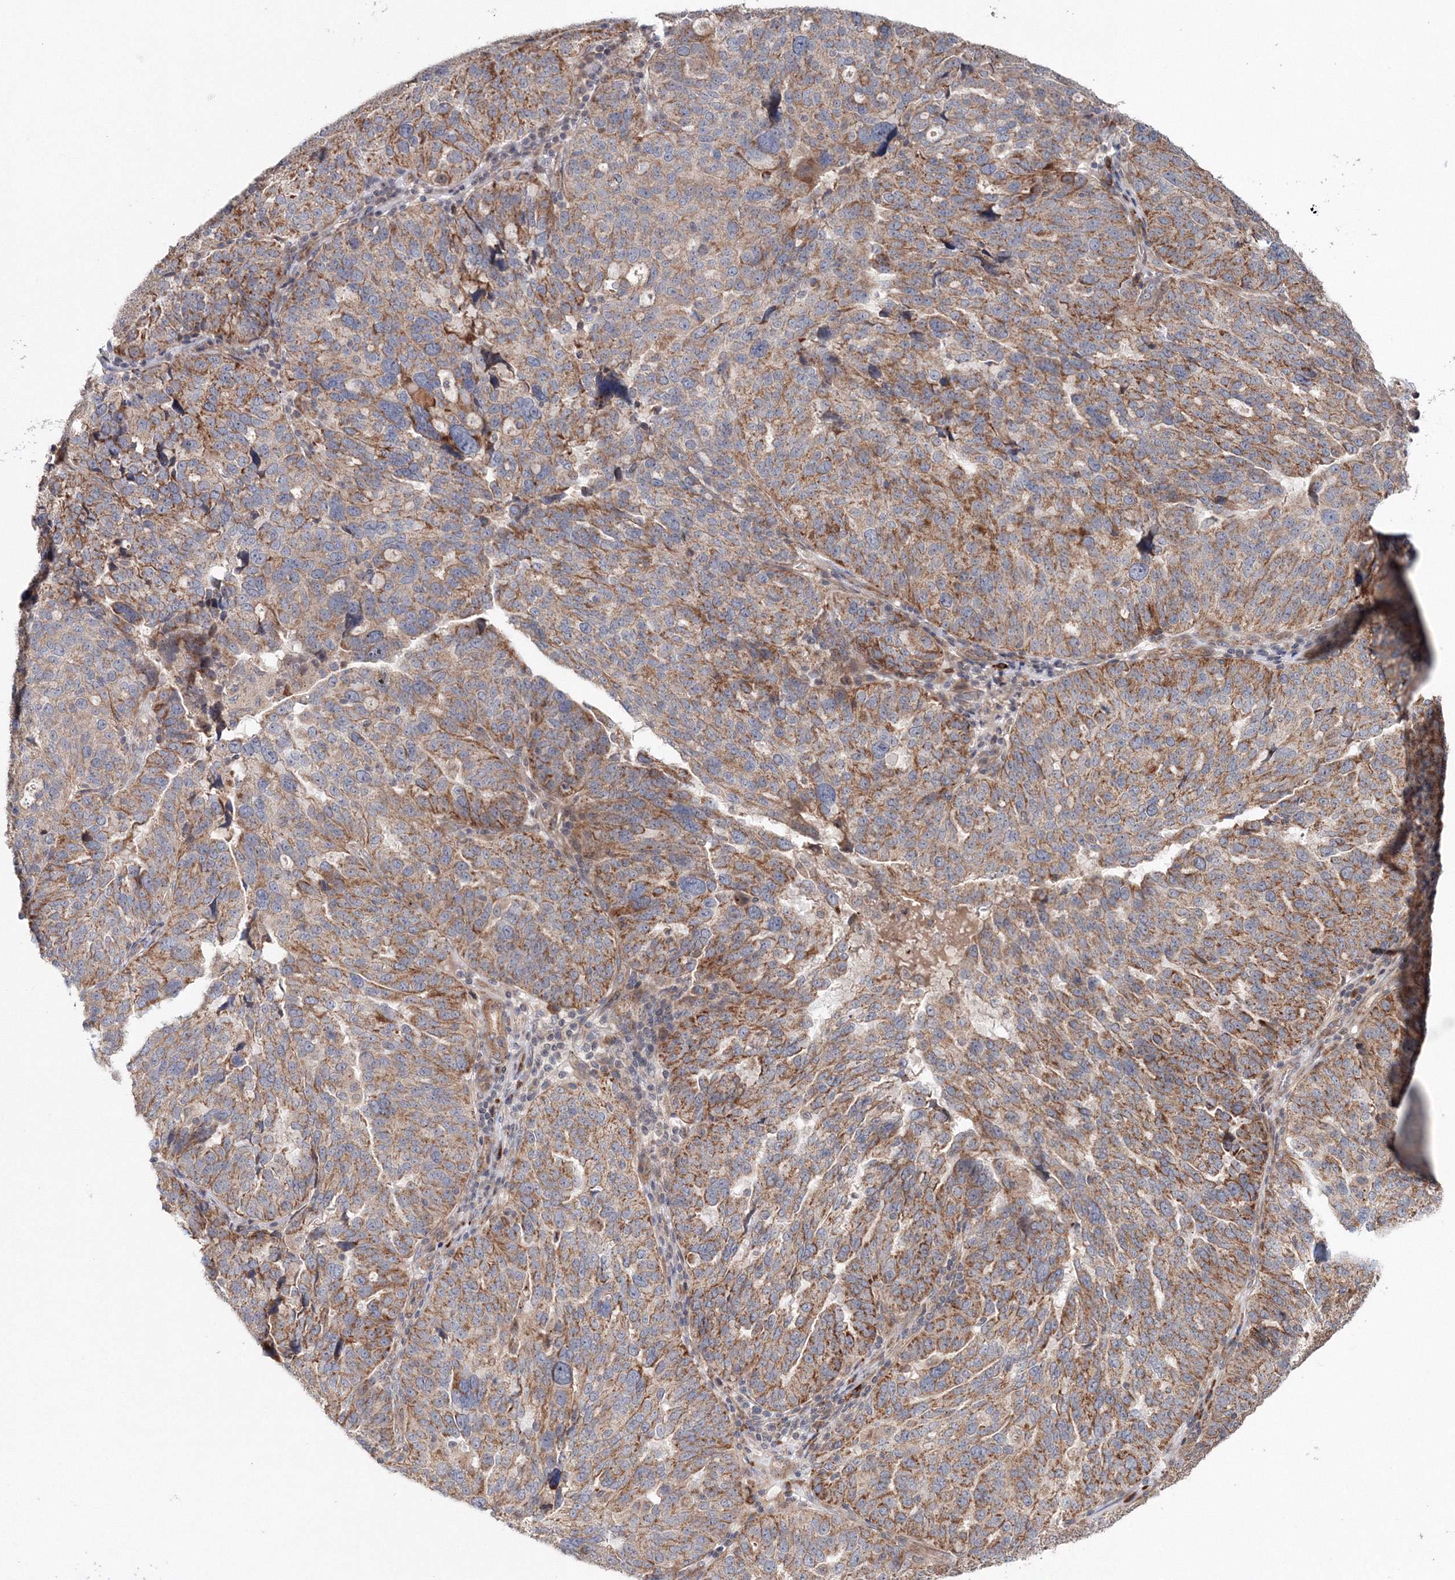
{"staining": {"intensity": "moderate", "quantity": ">75%", "location": "cytoplasmic/membranous"}, "tissue": "ovarian cancer", "cell_type": "Tumor cells", "image_type": "cancer", "snomed": [{"axis": "morphology", "description": "Cystadenocarcinoma, serous, NOS"}, {"axis": "topography", "description": "Ovary"}], "caption": "High-magnification brightfield microscopy of serous cystadenocarcinoma (ovarian) stained with DAB (3,3'-diaminobenzidine) (brown) and counterstained with hematoxylin (blue). tumor cells exhibit moderate cytoplasmic/membranous staining is identified in approximately>75% of cells.", "gene": "NOA1", "patient": {"sex": "female", "age": 59}}